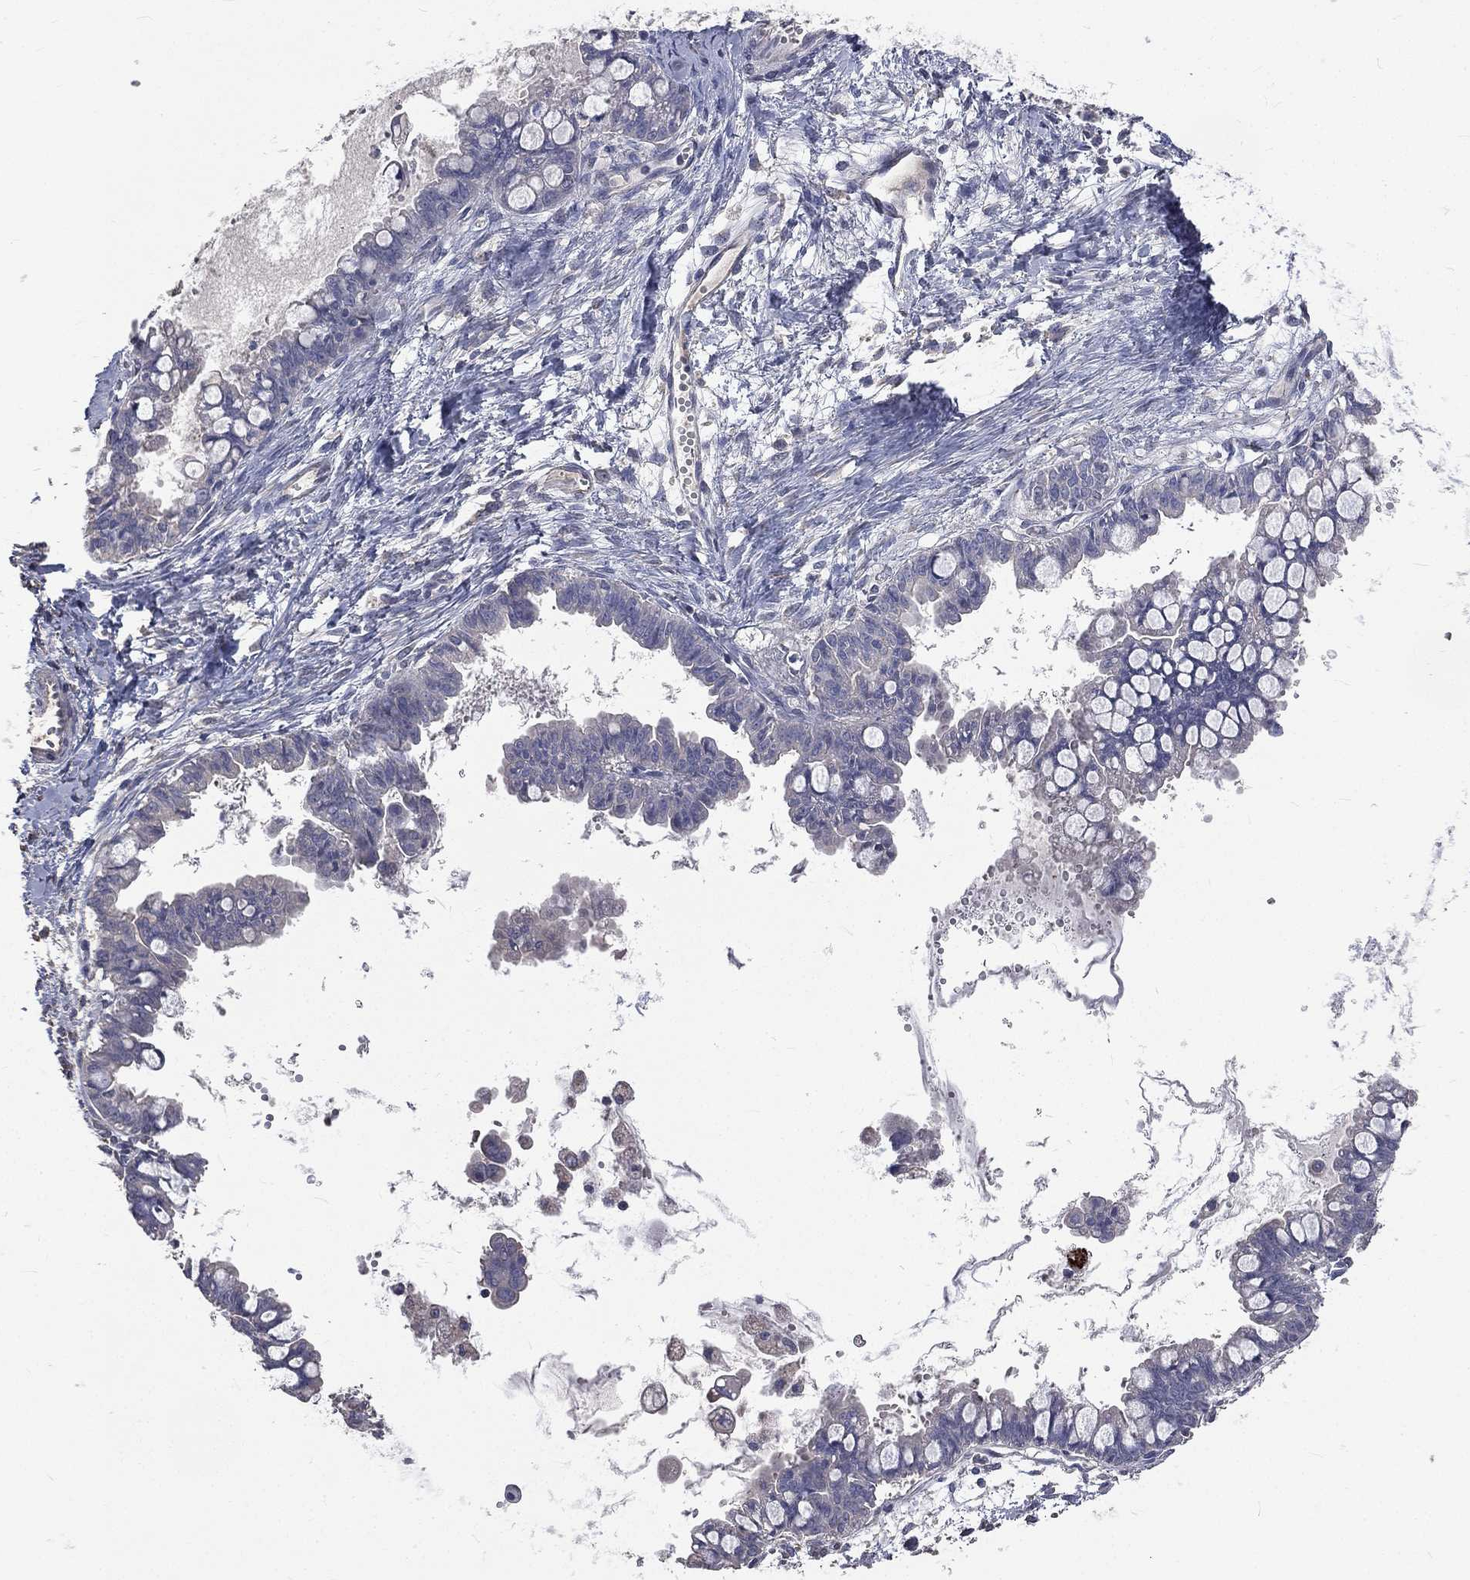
{"staining": {"intensity": "negative", "quantity": "none", "location": "none"}, "tissue": "ovarian cancer", "cell_type": "Tumor cells", "image_type": "cancer", "snomed": [{"axis": "morphology", "description": "Cystadenocarcinoma, mucinous, NOS"}, {"axis": "topography", "description": "Ovary"}], "caption": "Human ovarian cancer stained for a protein using immunohistochemistry (IHC) demonstrates no staining in tumor cells.", "gene": "CROCC", "patient": {"sex": "female", "age": 63}}